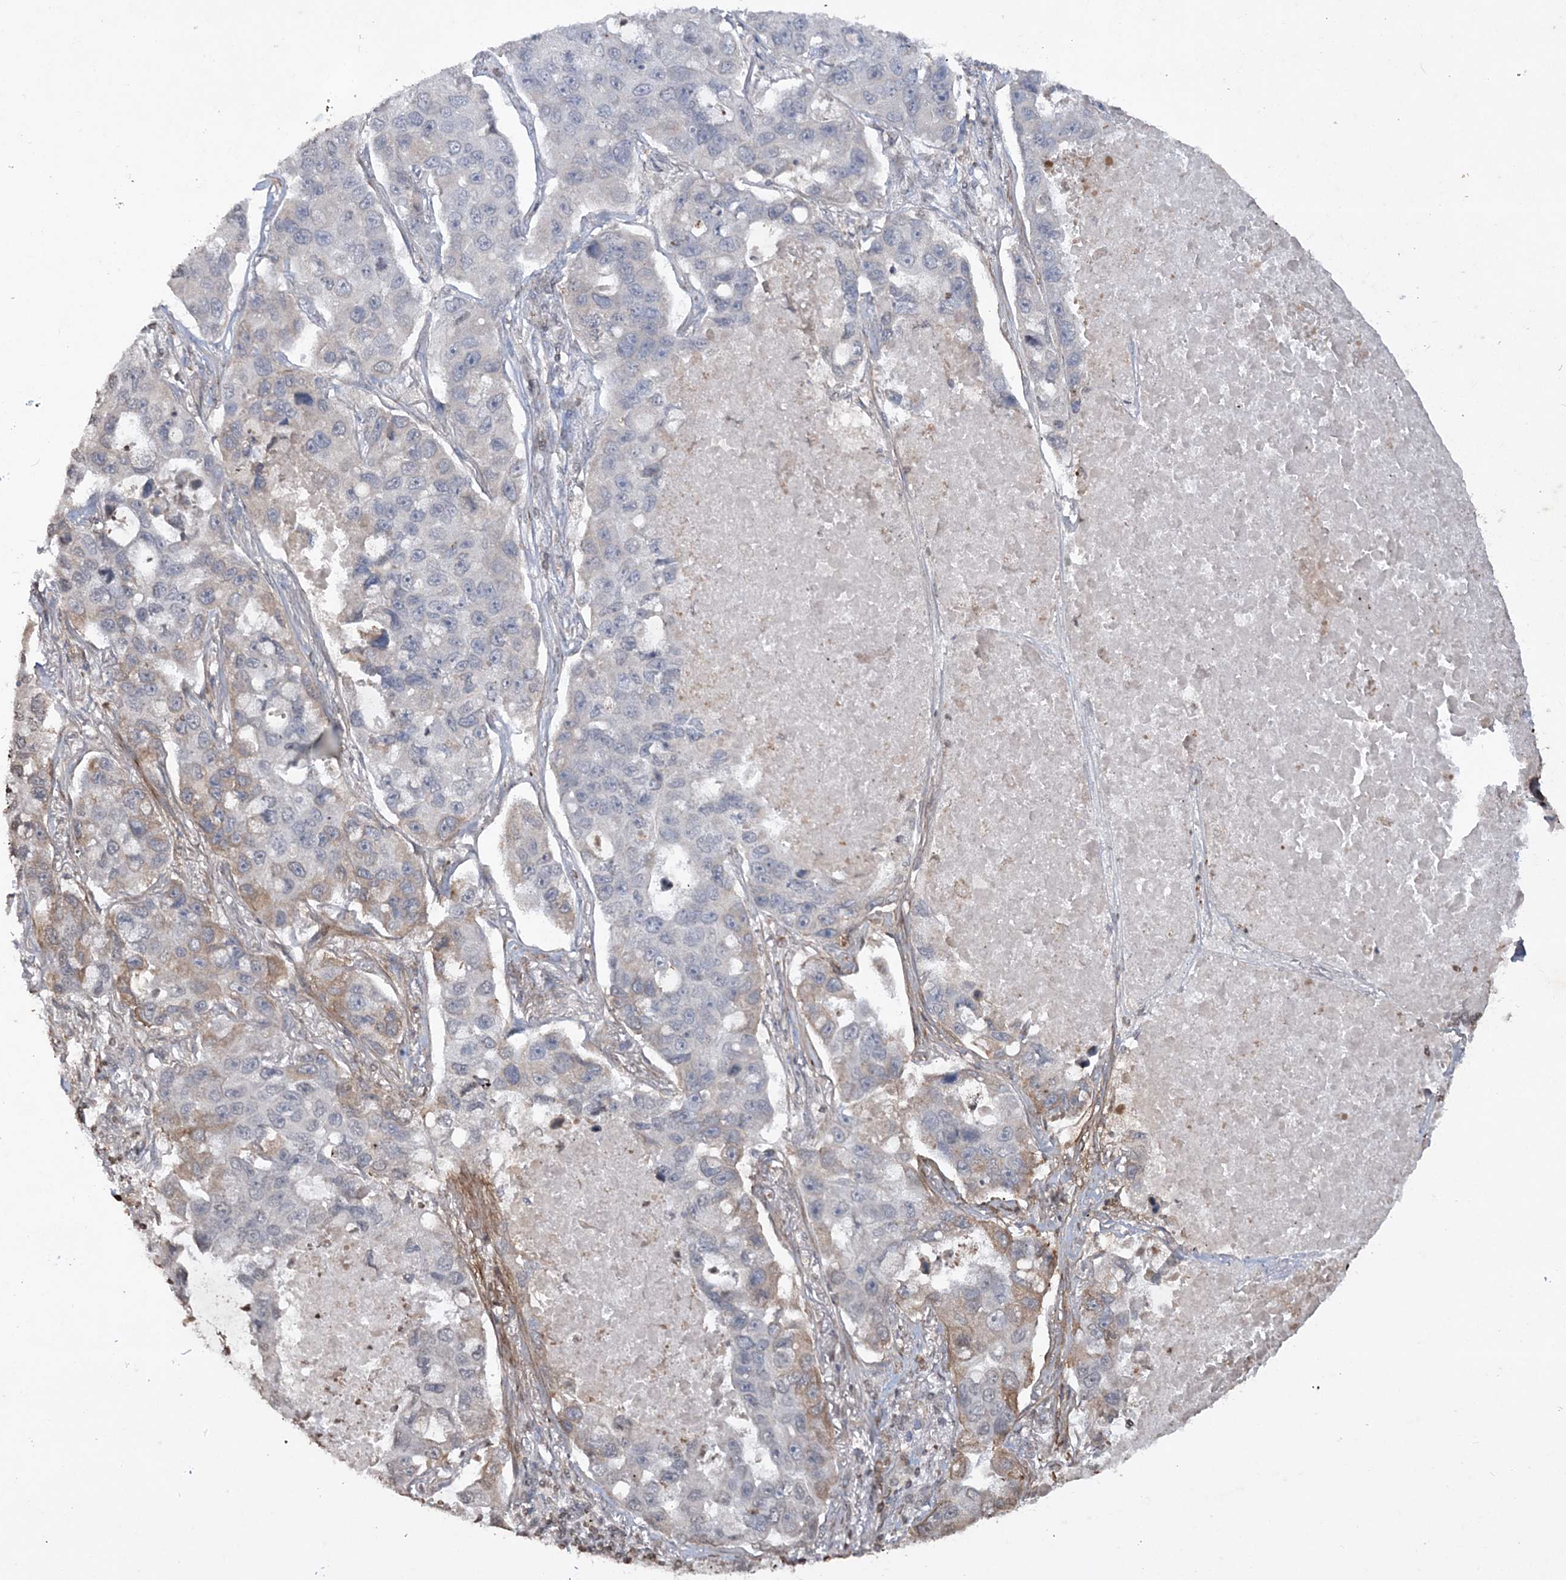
{"staining": {"intensity": "moderate", "quantity": "<25%", "location": "cytoplasmic/membranous"}, "tissue": "lung cancer", "cell_type": "Tumor cells", "image_type": "cancer", "snomed": [{"axis": "morphology", "description": "Adenocarcinoma, NOS"}, {"axis": "topography", "description": "Lung"}], "caption": "A high-resolution histopathology image shows IHC staining of lung cancer (adenocarcinoma), which displays moderate cytoplasmic/membranous positivity in approximately <25% of tumor cells.", "gene": "TTC7A", "patient": {"sex": "male", "age": 64}}